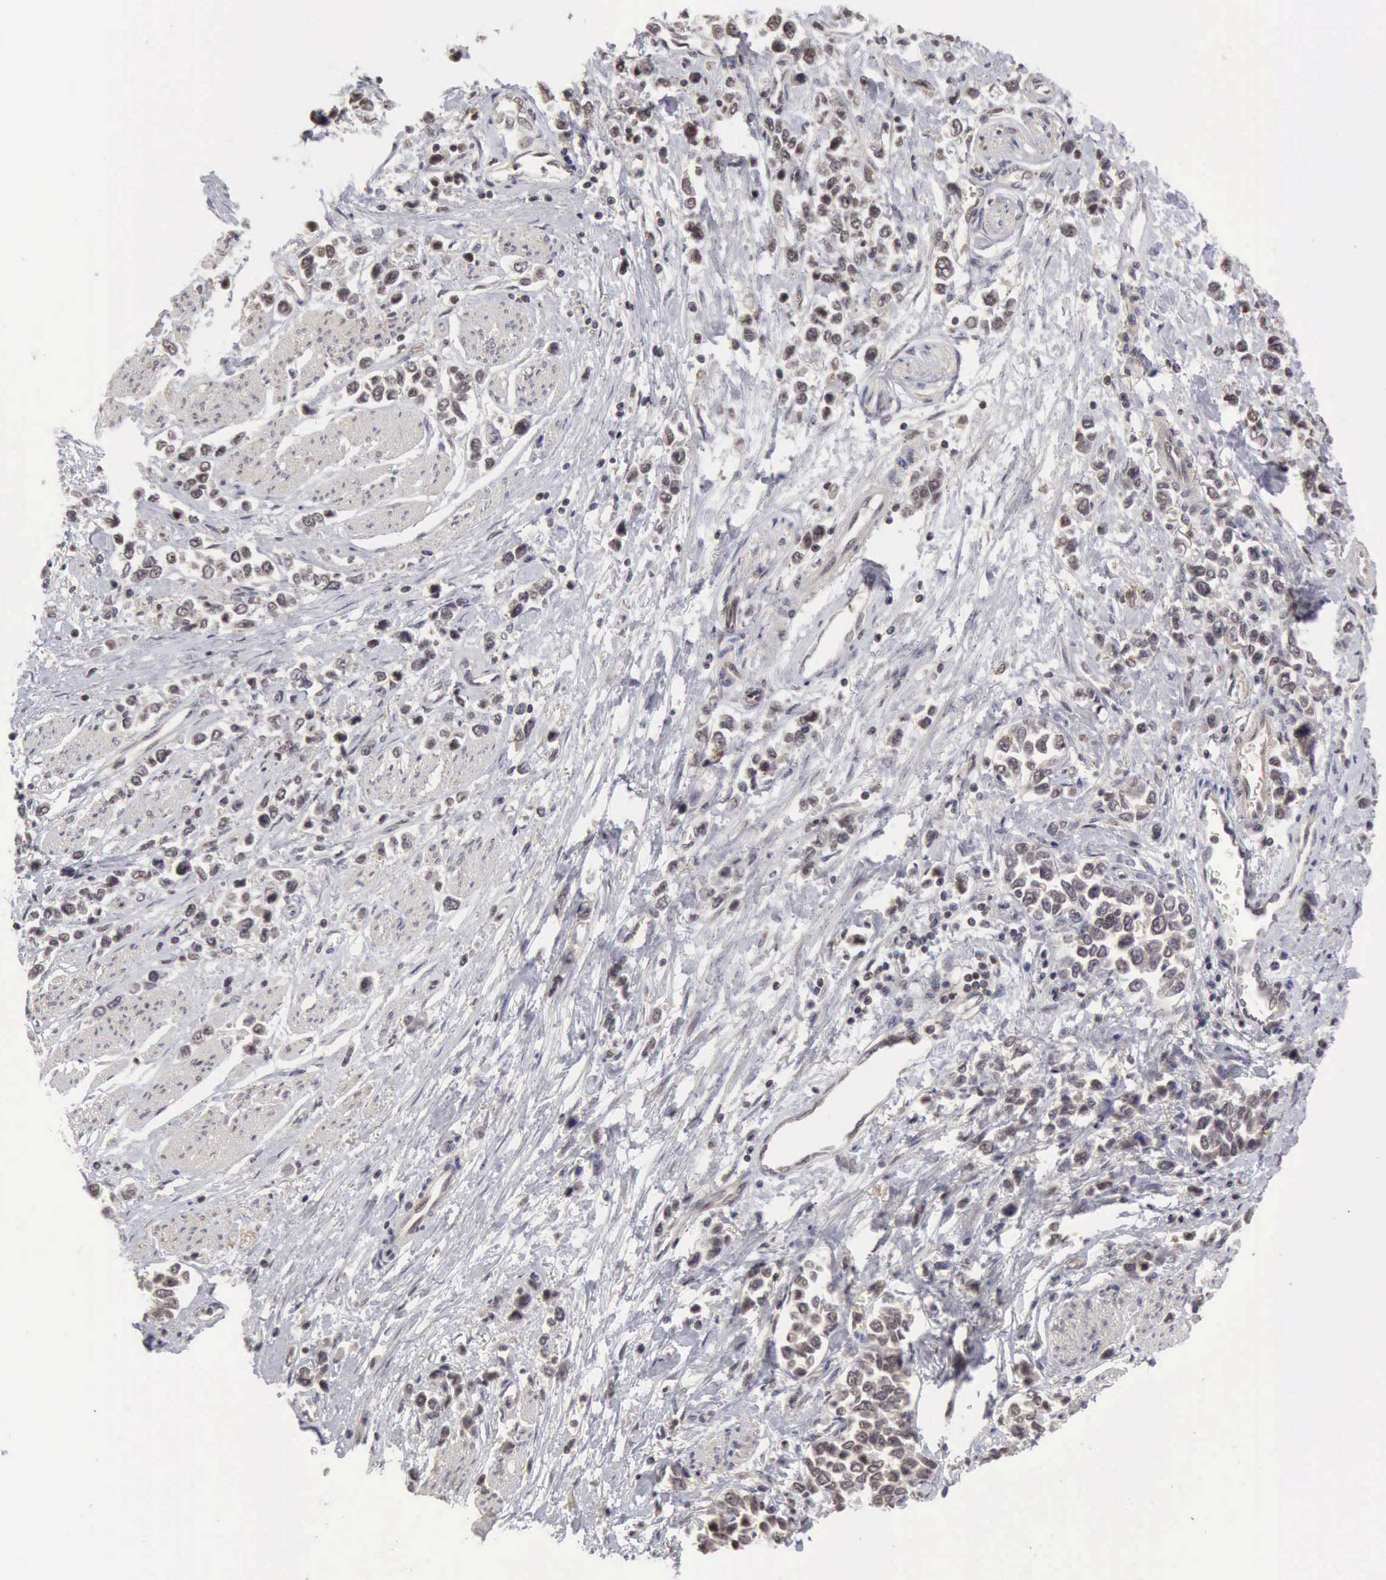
{"staining": {"intensity": "negative", "quantity": "none", "location": "none"}, "tissue": "stomach cancer", "cell_type": "Tumor cells", "image_type": "cancer", "snomed": [{"axis": "morphology", "description": "Adenocarcinoma, NOS"}, {"axis": "topography", "description": "Stomach, upper"}], "caption": "Photomicrograph shows no protein positivity in tumor cells of stomach cancer tissue. (DAB (3,3'-diaminobenzidine) IHC, high magnification).", "gene": "CDKN2A", "patient": {"sex": "male", "age": 76}}